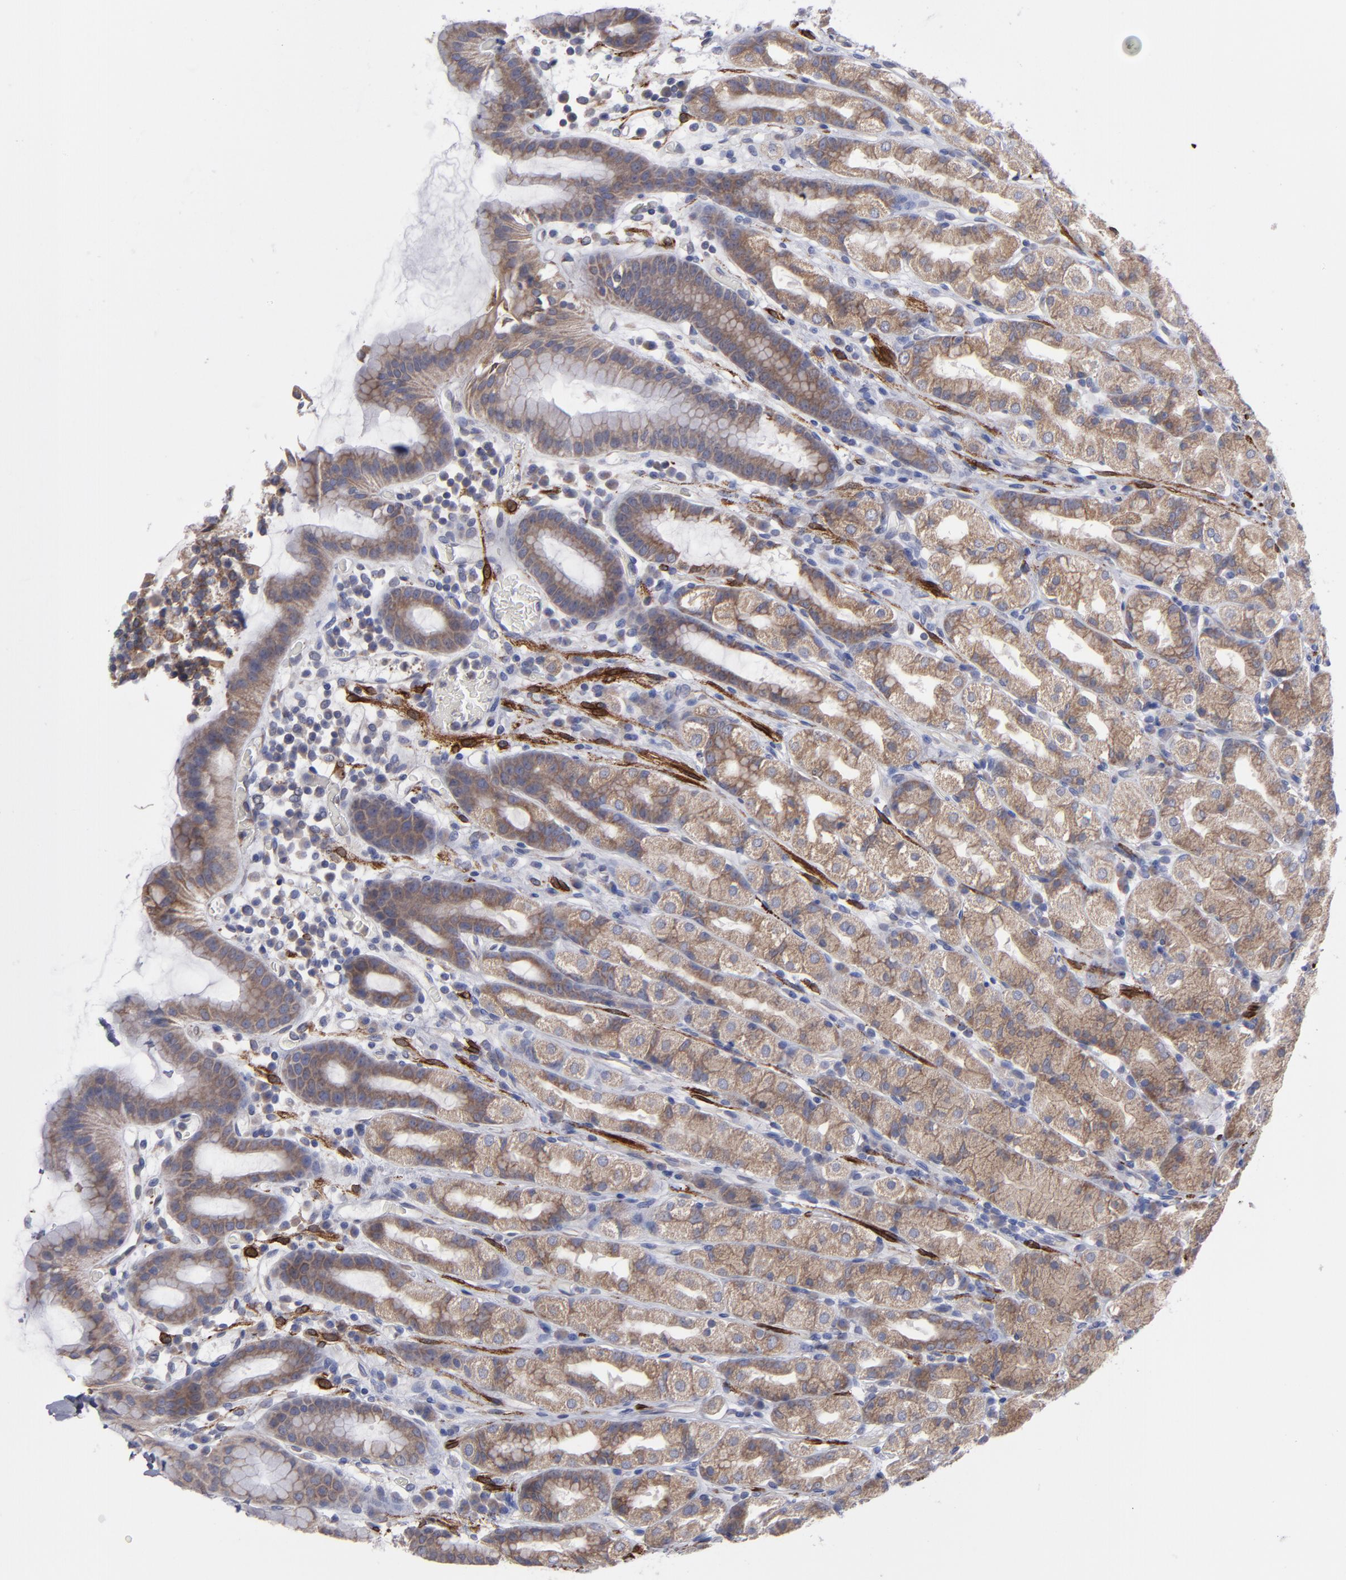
{"staining": {"intensity": "moderate", "quantity": ">75%", "location": "cytoplasmic/membranous"}, "tissue": "stomach", "cell_type": "Glandular cells", "image_type": "normal", "snomed": [{"axis": "morphology", "description": "Normal tissue, NOS"}, {"axis": "topography", "description": "Stomach, upper"}], "caption": "Moderate cytoplasmic/membranous staining for a protein is identified in approximately >75% of glandular cells of normal stomach using immunohistochemistry.", "gene": "SLMAP", "patient": {"sex": "male", "age": 68}}